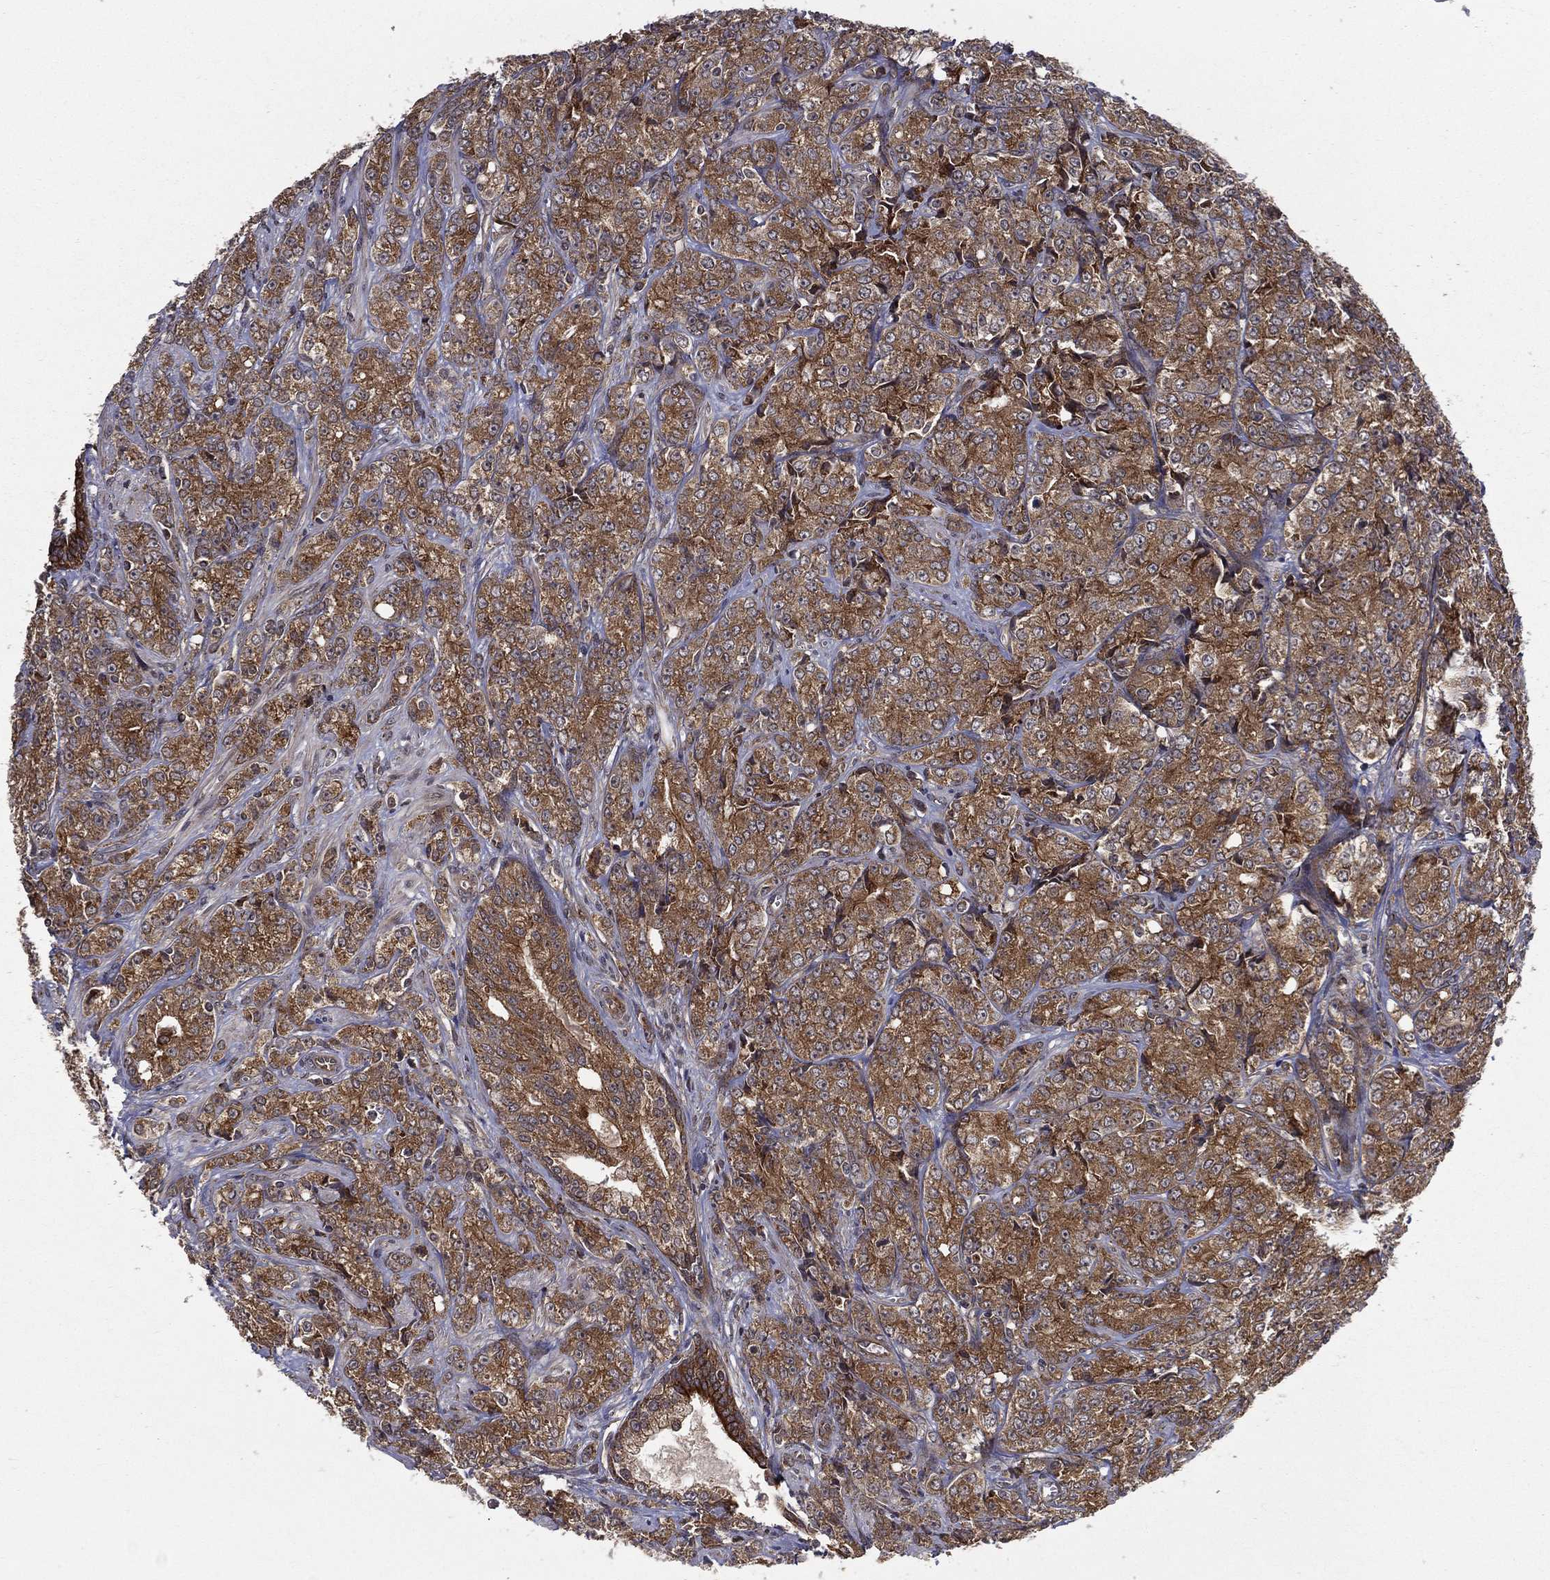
{"staining": {"intensity": "moderate", "quantity": ">75%", "location": "cytoplasmic/membranous"}, "tissue": "prostate cancer", "cell_type": "Tumor cells", "image_type": "cancer", "snomed": [{"axis": "morphology", "description": "Adenocarcinoma, NOS"}, {"axis": "topography", "description": "Prostate and seminal vesicle, NOS"}, {"axis": "topography", "description": "Prostate"}], "caption": "Immunohistochemistry staining of prostate cancer, which shows medium levels of moderate cytoplasmic/membranous staining in approximately >75% of tumor cells indicating moderate cytoplasmic/membranous protein positivity. The staining was performed using DAB (3,3'-diaminobenzidine) (brown) for protein detection and nuclei were counterstained in hematoxylin (blue).", "gene": "UACA", "patient": {"sex": "male", "age": 68}}